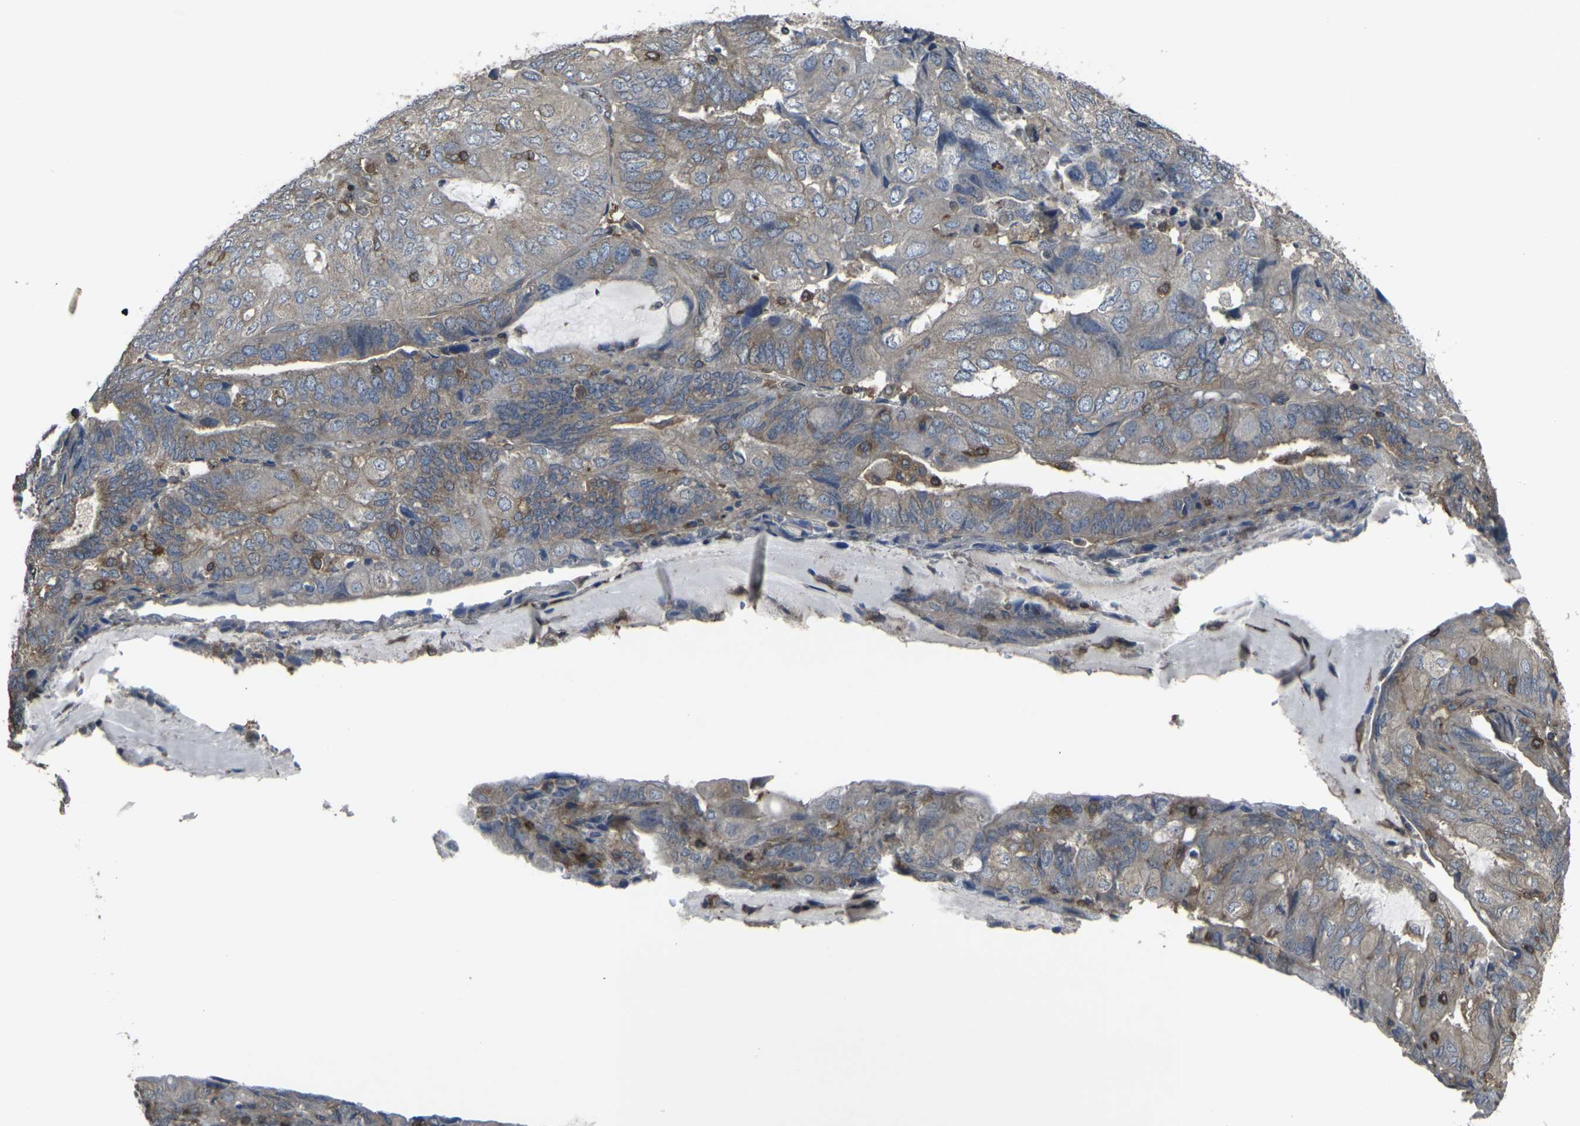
{"staining": {"intensity": "weak", "quantity": ">75%", "location": "cytoplasmic/membranous"}, "tissue": "endometrial cancer", "cell_type": "Tumor cells", "image_type": "cancer", "snomed": [{"axis": "morphology", "description": "Adenocarcinoma, NOS"}, {"axis": "topography", "description": "Endometrium"}], "caption": "The immunohistochemical stain shows weak cytoplasmic/membranous positivity in tumor cells of adenocarcinoma (endometrial) tissue.", "gene": "PRKACB", "patient": {"sex": "female", "age": 81}}